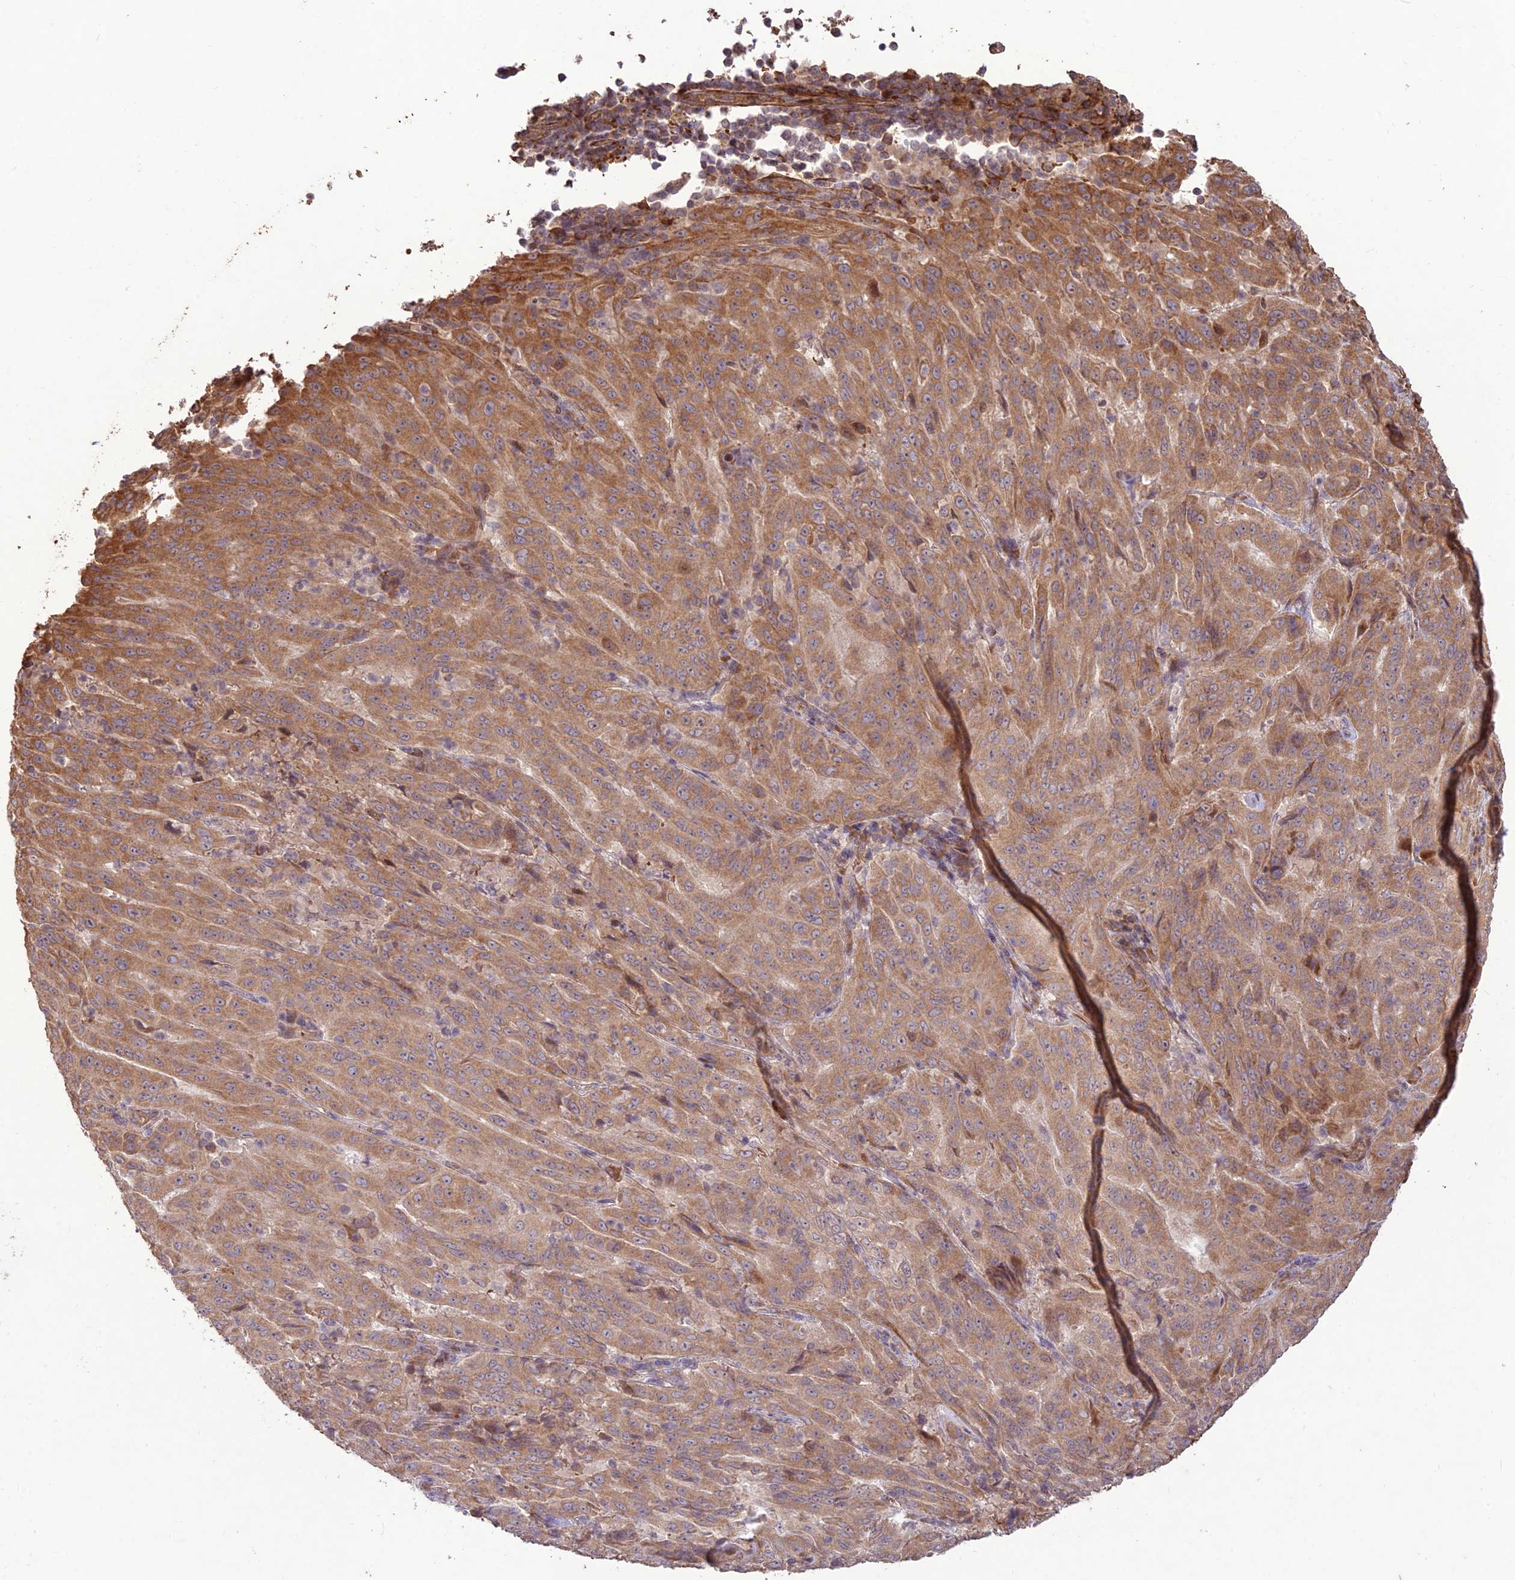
{"staining": {"intensity": "moderate", "quantity": ">75%", "location": "cytoplasmic/membranous"}, "tissue": "pancreatic cancer", "cell_type": "Tumor cells", "image_type": "cancer", "snomed": [{"axis": "morphology", "description": "Adenocarcinoma, NOS"}, {"axis": "topography", "description": "Pancreas"}], "caption": "Immunohistochemical staining of human pancreatic adenocarcinoma demonstrates medium levels of moderate cytoplasmic/membranous expression in about >75% of tumor cells.", "gene": "PPP1R11", "patient": {"sex": "male", "age": 63}}